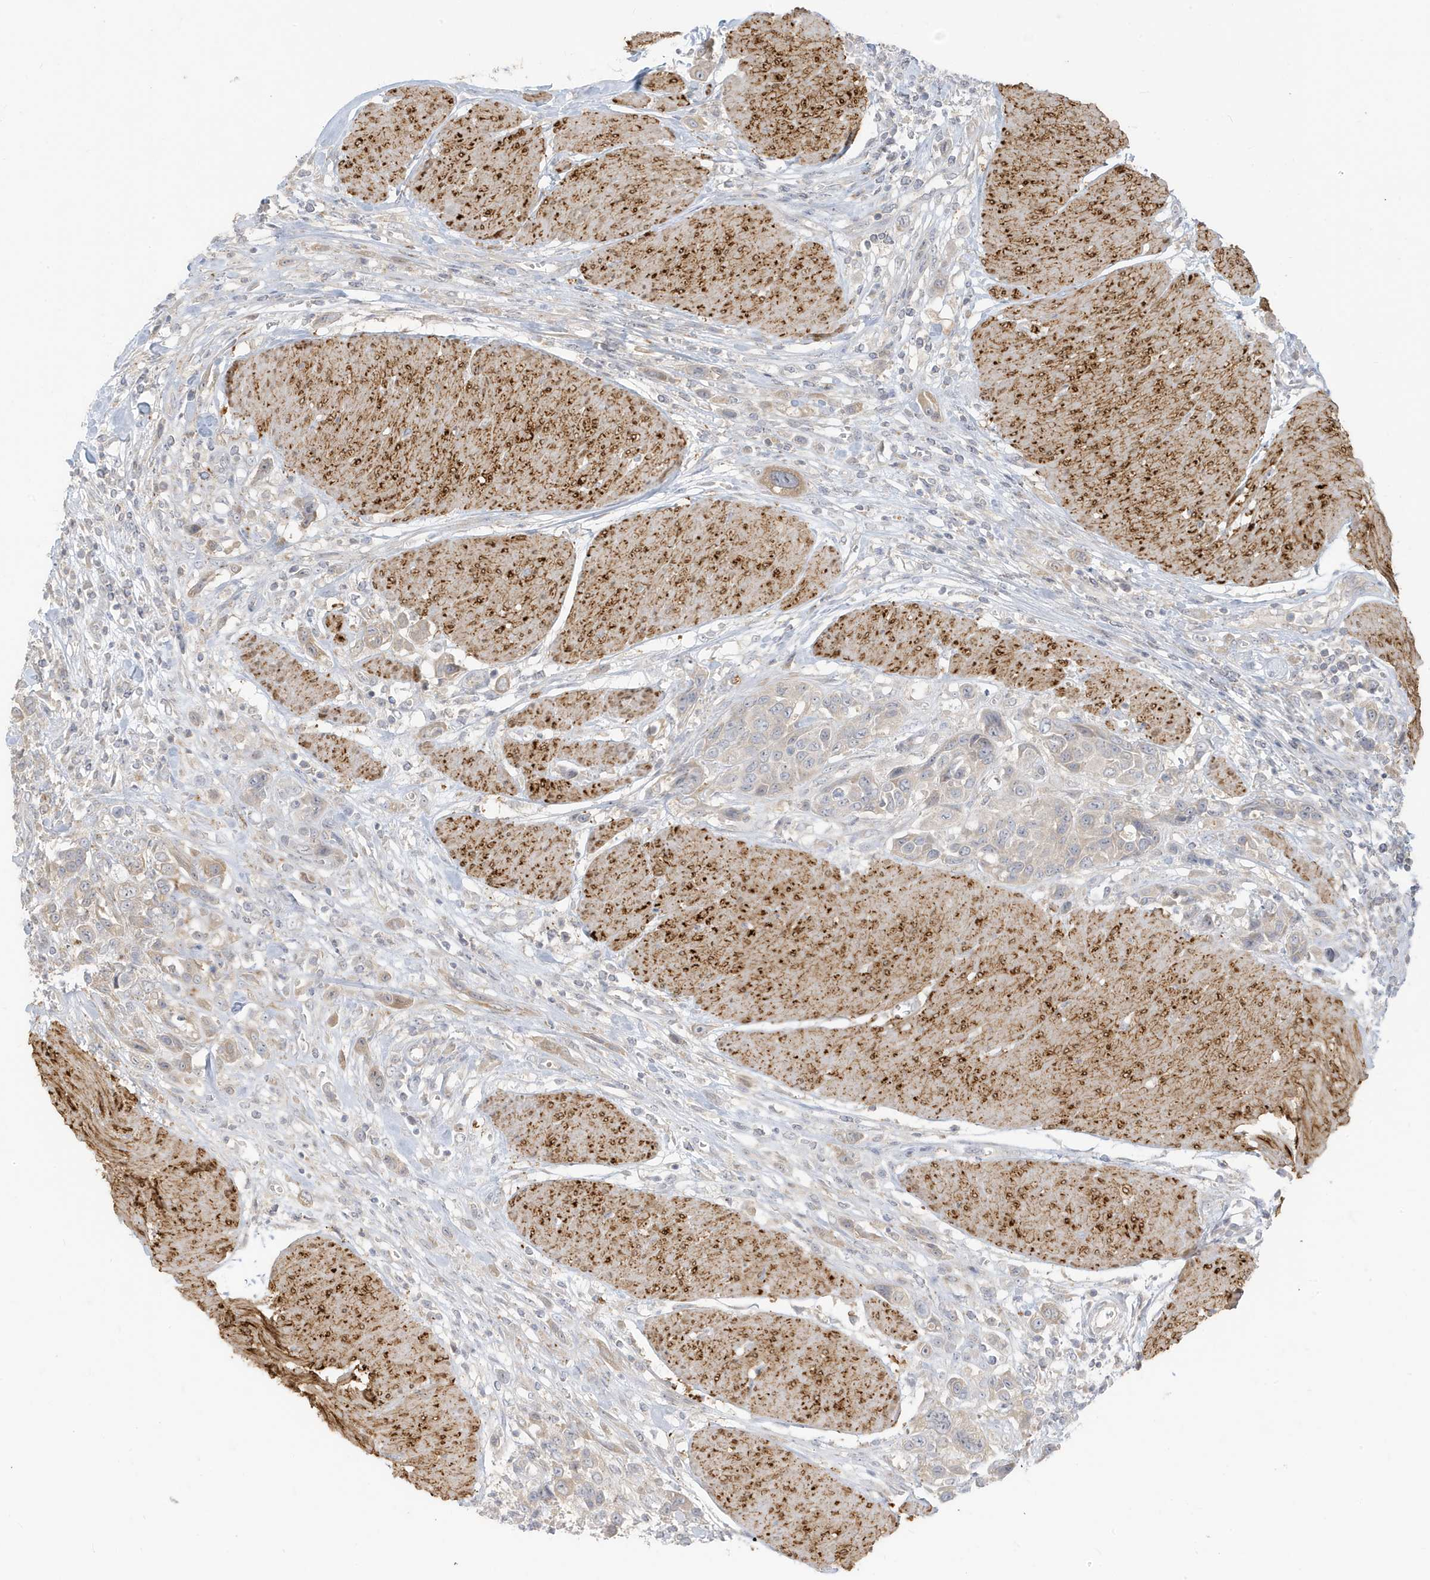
{"staining": {"intensity": "negative", "quantity": "none", "location": "none"}, "tissue": "urothelial cancer", "cell_type": "Tumor cells", "image_type": "cancer", "snomed": [{"axis": "morphology", "description": "Urothelial carcinoma, High grade"}, {"axis": "topography", "description": "Urinary bladder"}], "caption": "A photomicrograph of urothelial carcinoma (high-grade) stained for a protein demonstrates no brown staining in tumor cells. Brightfield microscopy of immunohistochemistry (IHC) stained with DAB (3,3'-diaminobenzidine) (brown) and hematoxylin (blue), captured at high magnification.", "gene": "MCOLN1", "patient": {"sex": "male", "age": 50}}